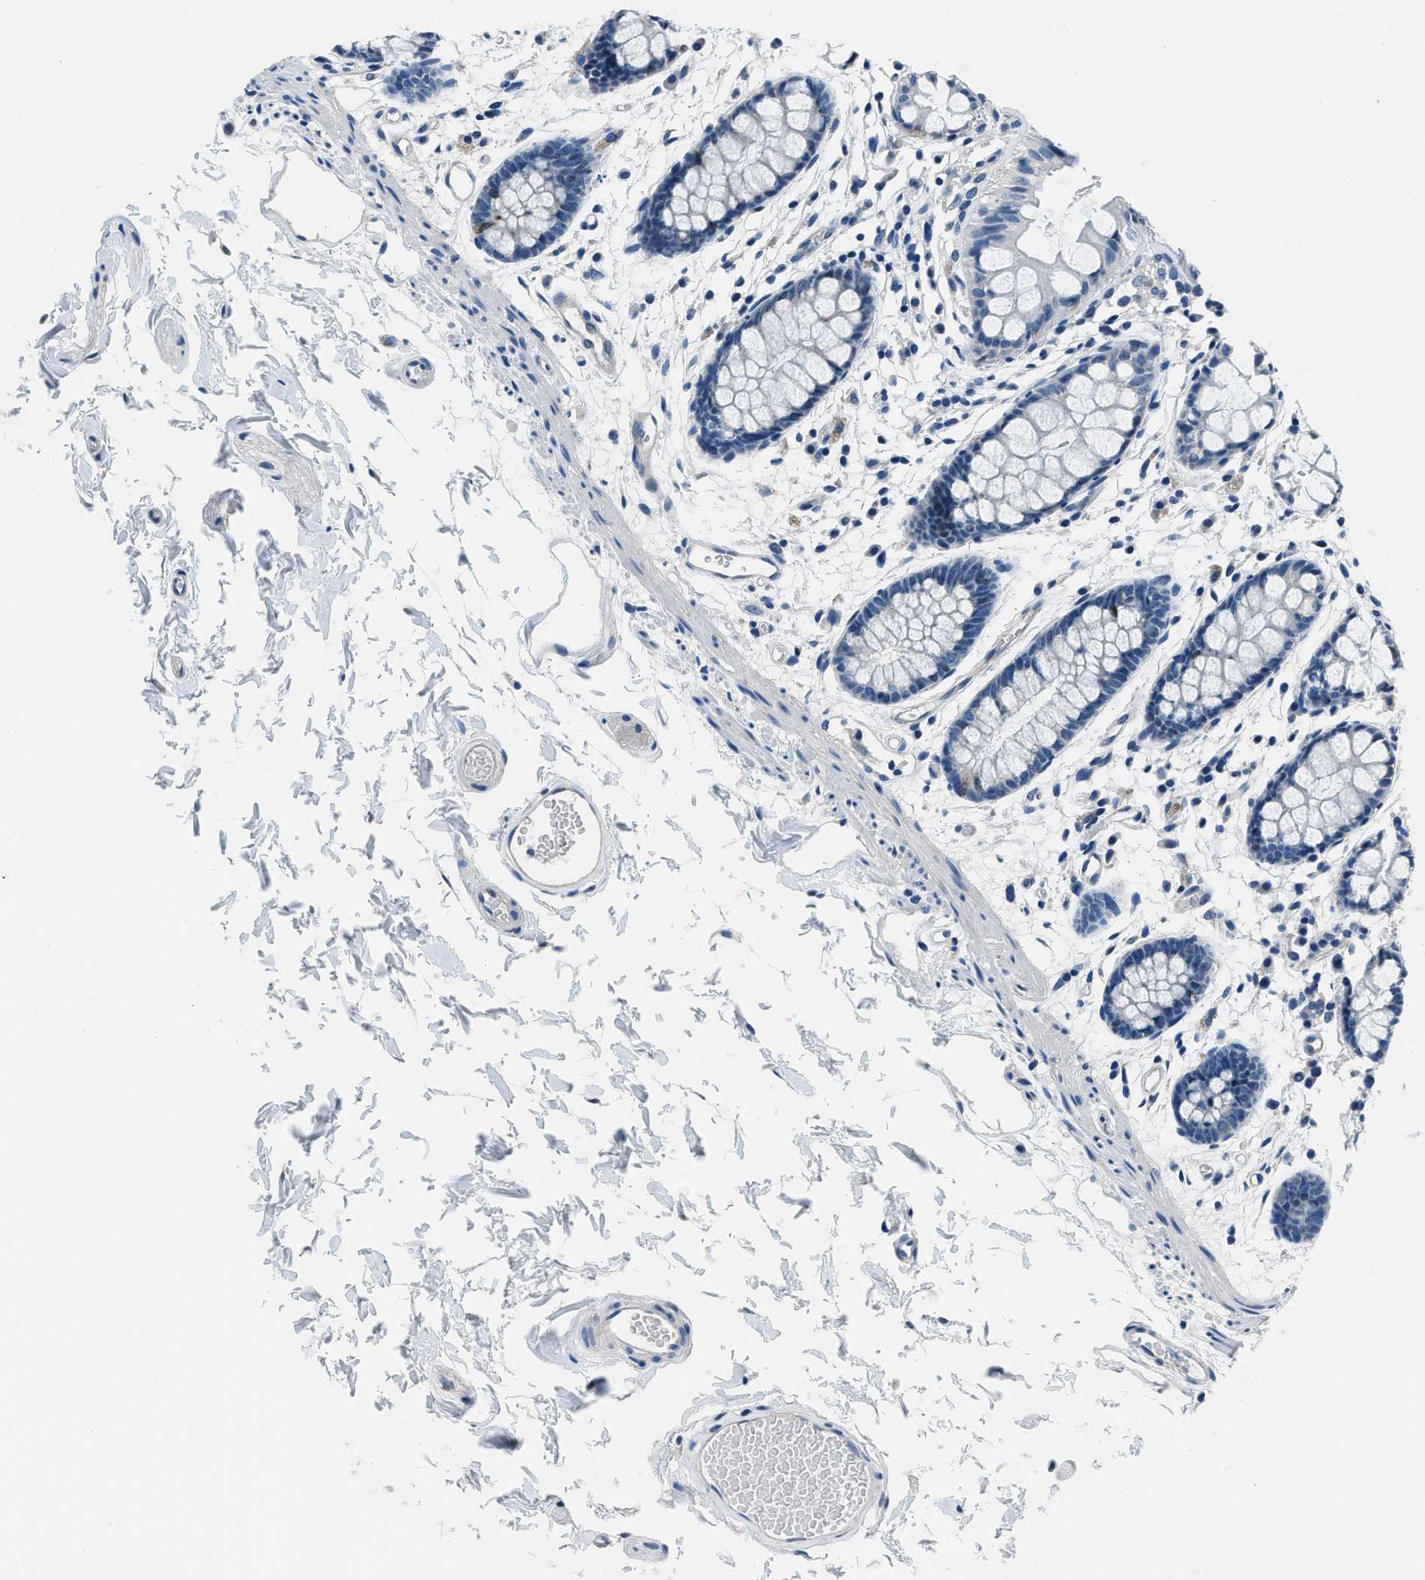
{"staining": {"intensity": "weak", "quantity": "<25%", "location": "cytoplasmic/membranous,nuclear"}, "tissue": "rectum", "cell_type": "Glandular cells", "image_type": "normal", "snomed": [{"axis": "morphology", "description": "Normal tissue, NOS"}, {"axis": "topography", "description": "Rectum"}], "caption": "Immunohistochemical staining of unremarkable rectum displays no significant expression in glandular cells.", "gene": "GJA3", "patient": {"sex": "female", "age": 66}}